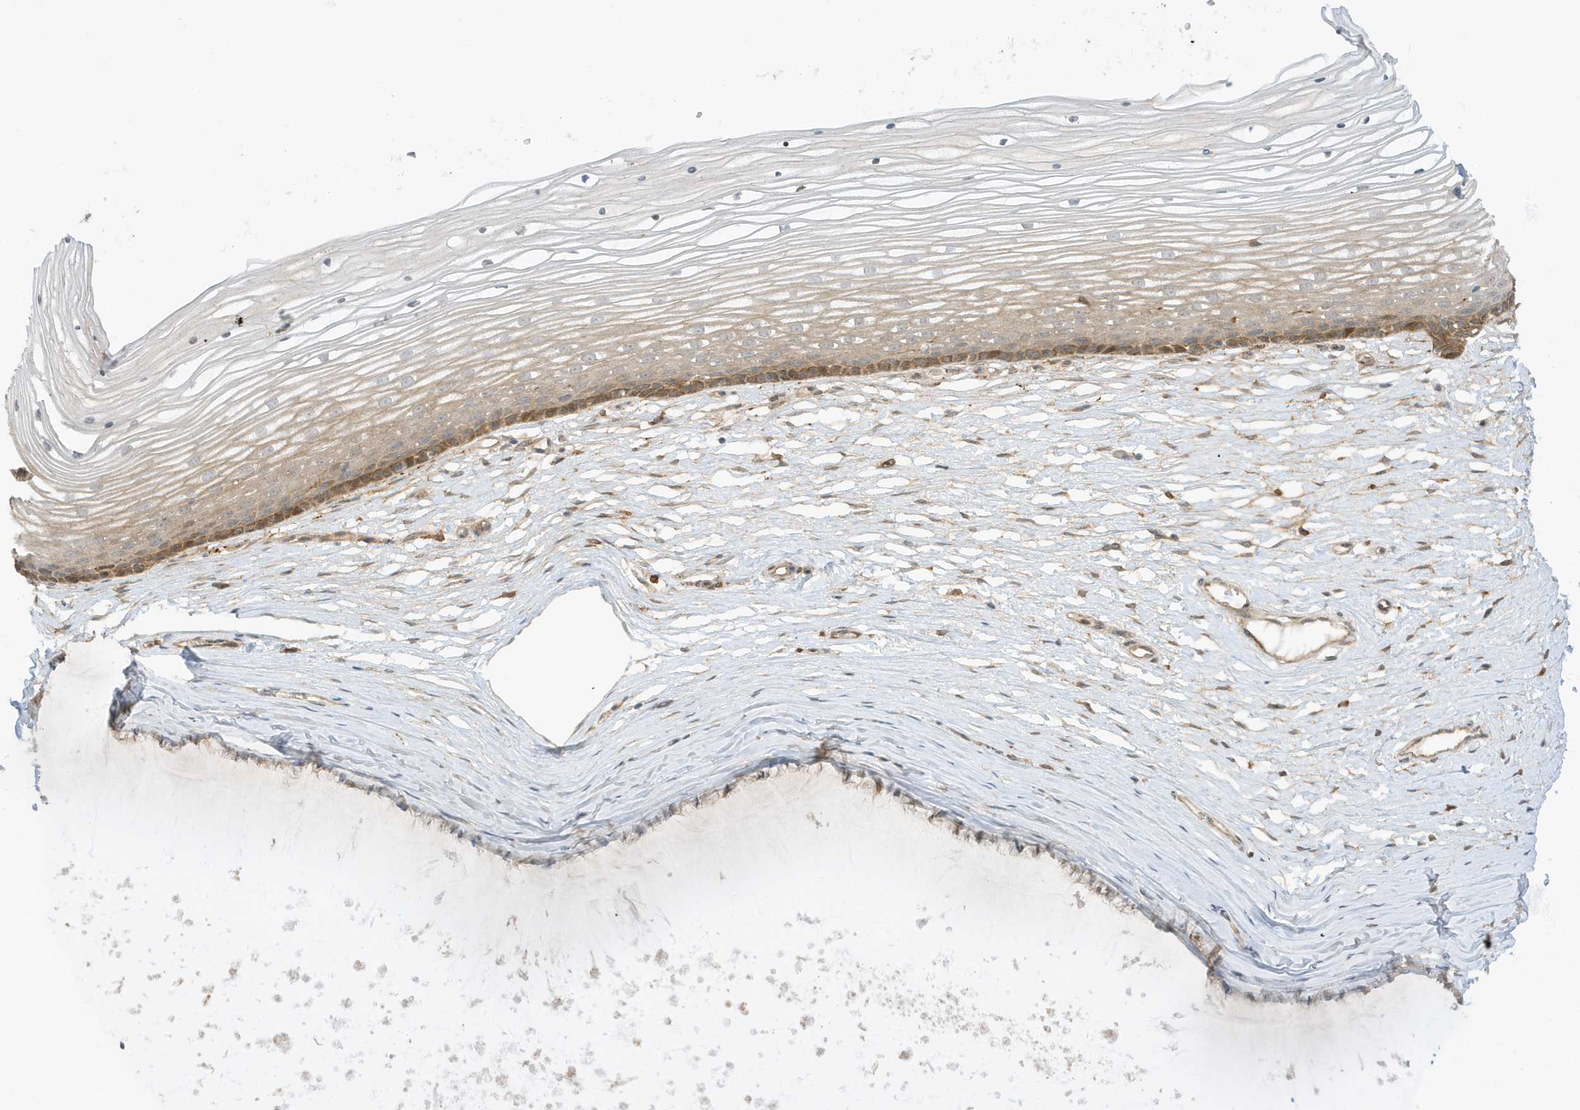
{"staining": {"intensity": "moderate", "quantity": "25%-75%", "location": "cytoplasmic/membranous"}, "tissue": "vagina", "cell_type": "Squamous epithelial cells", "image_type": "normal", "snomed": [{"axis": "morphology", "description": "Normal tissue, NOS"}, {"axis": "topography", "description": "Vagina"}, {"axis": "topography", "description": "Cervix"}], "caption": "Immunohistochemical staining of normal vagina shows medium levels of moderate cytoplasmic/membranous staining in approximately 25%-75% of squamous epithelial cells.", "gene": "SCARF2", "patient": {"sex": "female", "age": 40}}